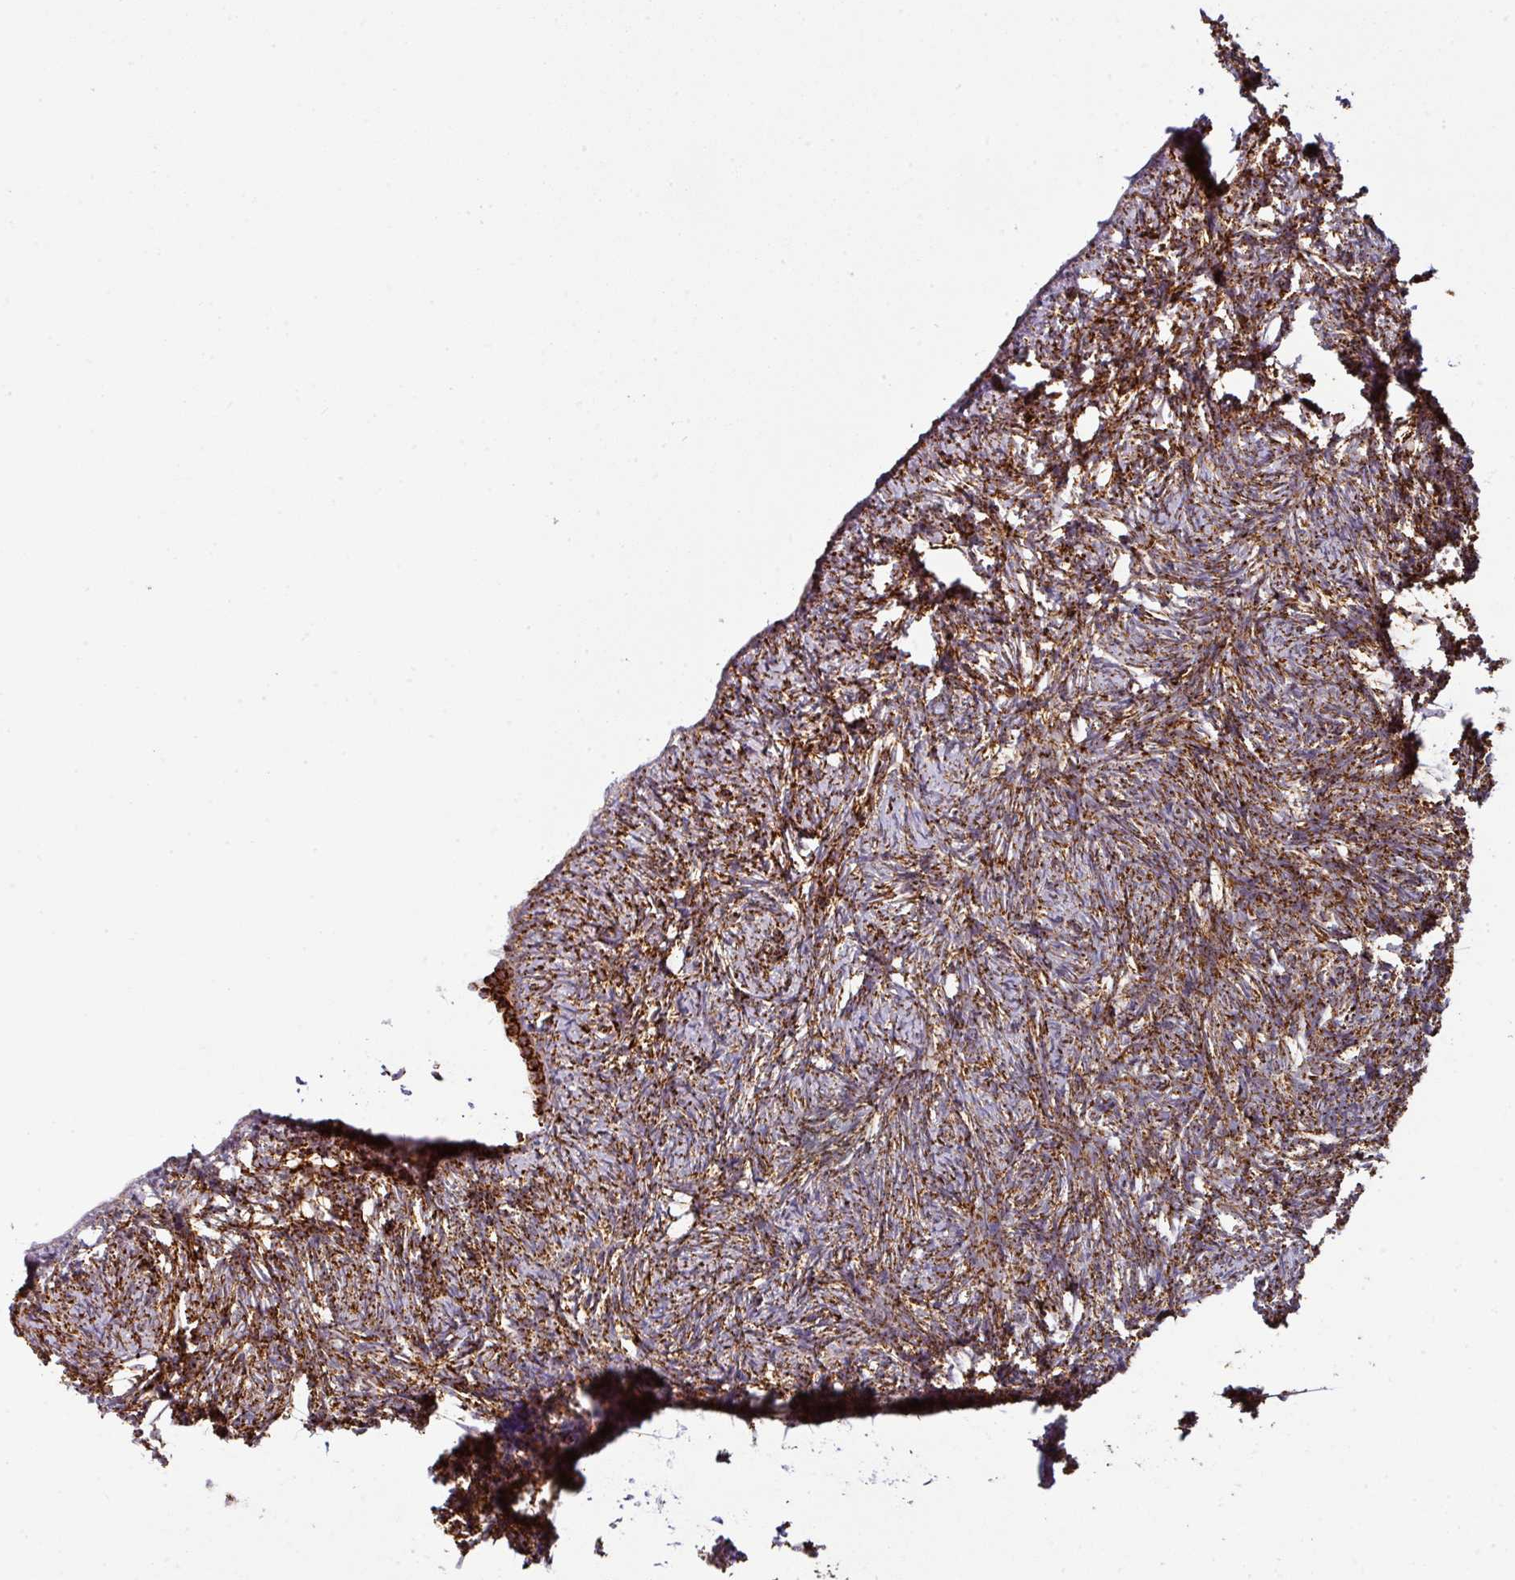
{"staining": {"intensity": "strong", "quantity": ">75%", "location": "cytoplasmic/membranous"}, "tissue": "ovary", "cell_type": "Follicle cells", "image_type": "normal", "snomed": [{"axis": "morphology", "description": "Normal tissue, NOS"}, {"axis": "topography", "description": "Ovary"}], "caption": "DAB (3,3'-diaminobenzidine) immunohistochemical staining of unremarkable ovary displays strong cytoplasmic/membranous protein expression in approximately >75% of follicle cells.", "gene": "TRAP1", "patient": {"sex": "female", "age": 51}}